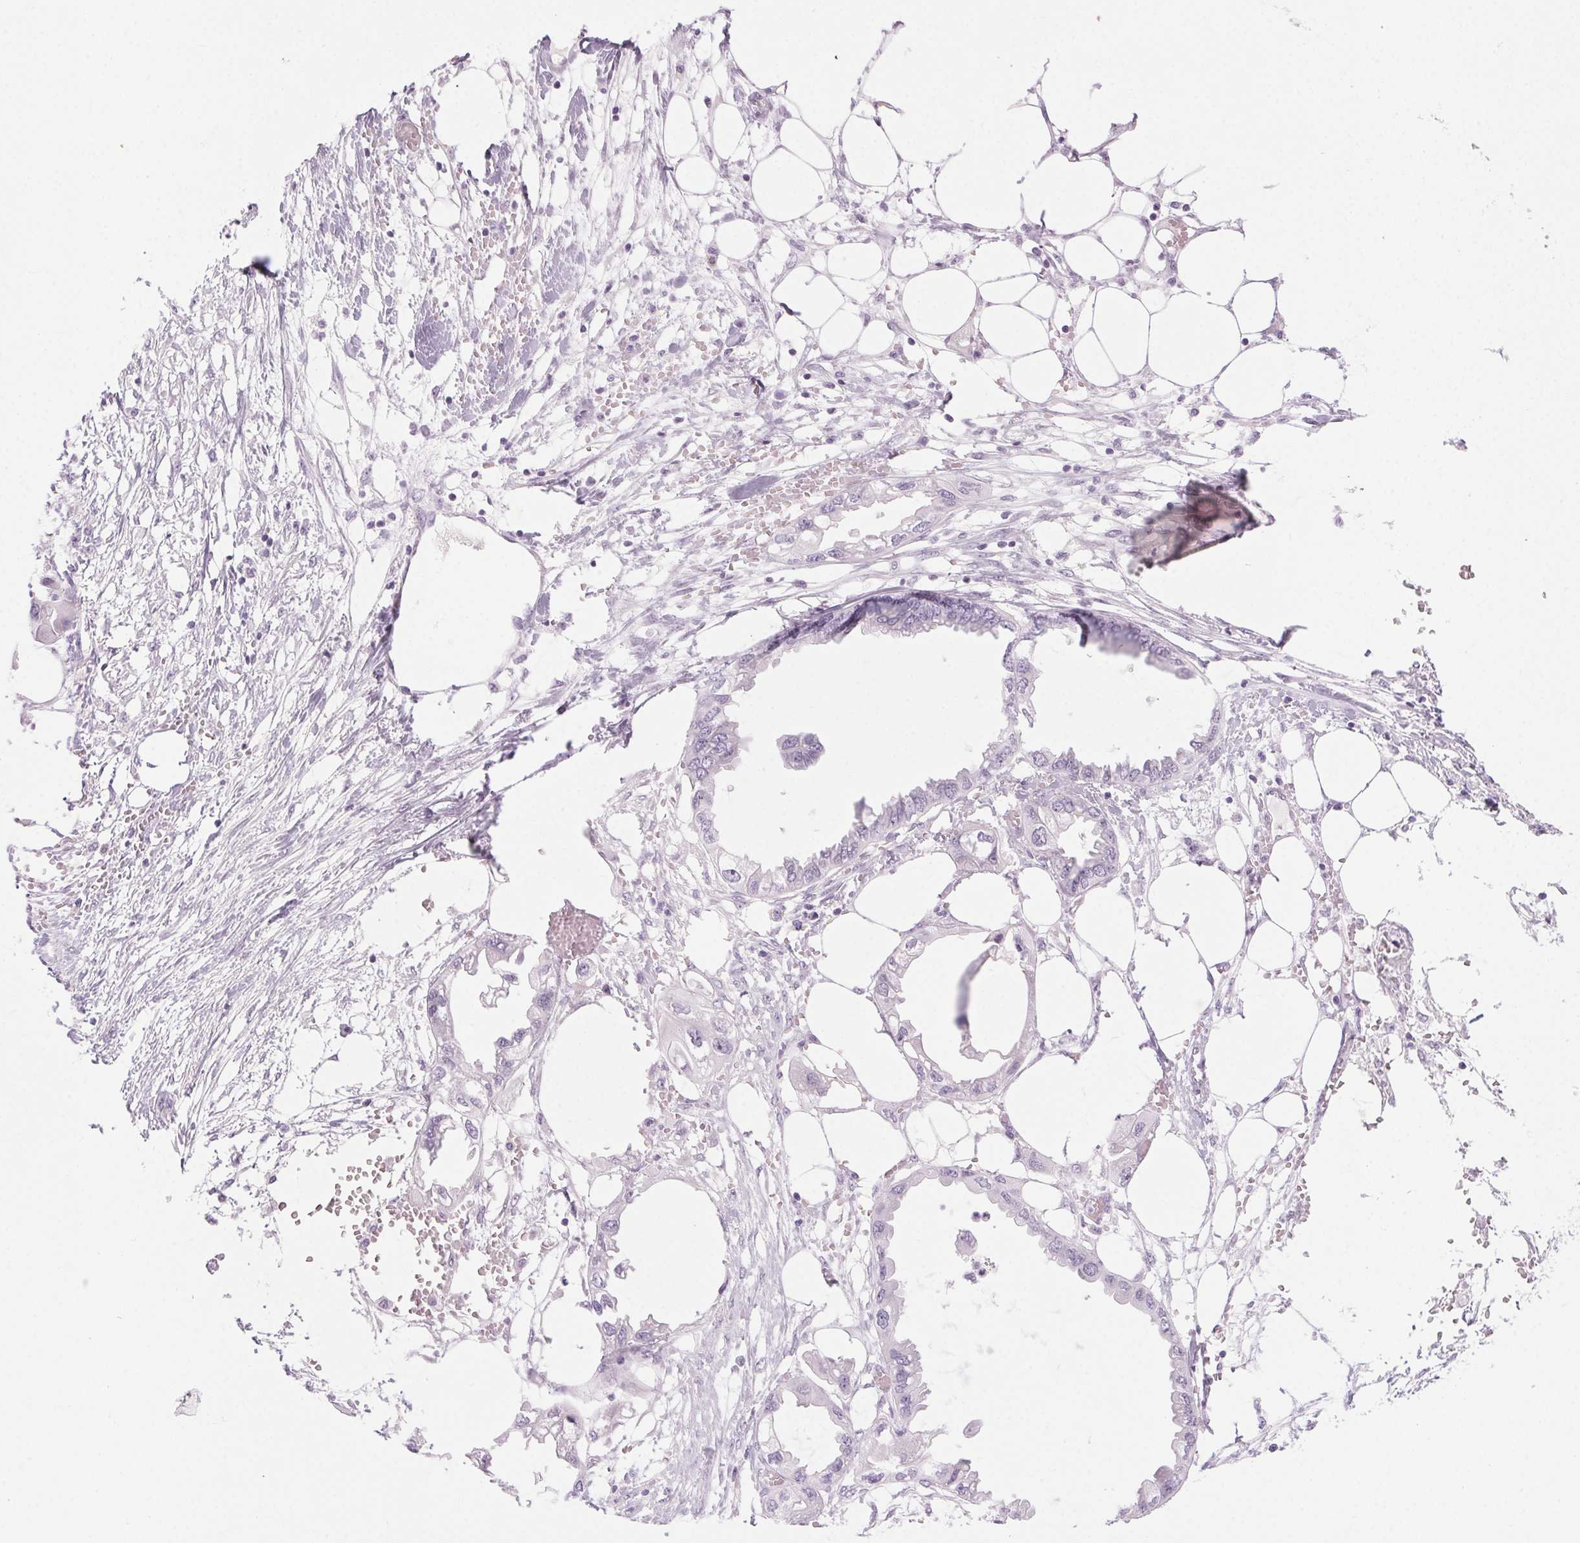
{"staining": {"intensity": "negative", "quantity": "none", "location": "none"}, "tissue": "endometrial cancer", "cell_type": "Tumor cells", "image_type": "cancer", "snomed": [{"axis": "morphology", "description": "Adenocarcinoma, NOS"}, {"axis": "morphology", "description": "Adenocarcinoma, metastatic, NOS"}, {"axis": "topography", "description": "Adipose tissue"}, {"axis": "topography", "description": "Endometrium"}], "caption": "Human metastatic adenocarcinoma (endometrial) stained for a protein using immunohistochemistry (IHC) exhibits no staining in tumor cells.", "gene": "LRP2", "patient": {"sex": "female", "age": 67}}